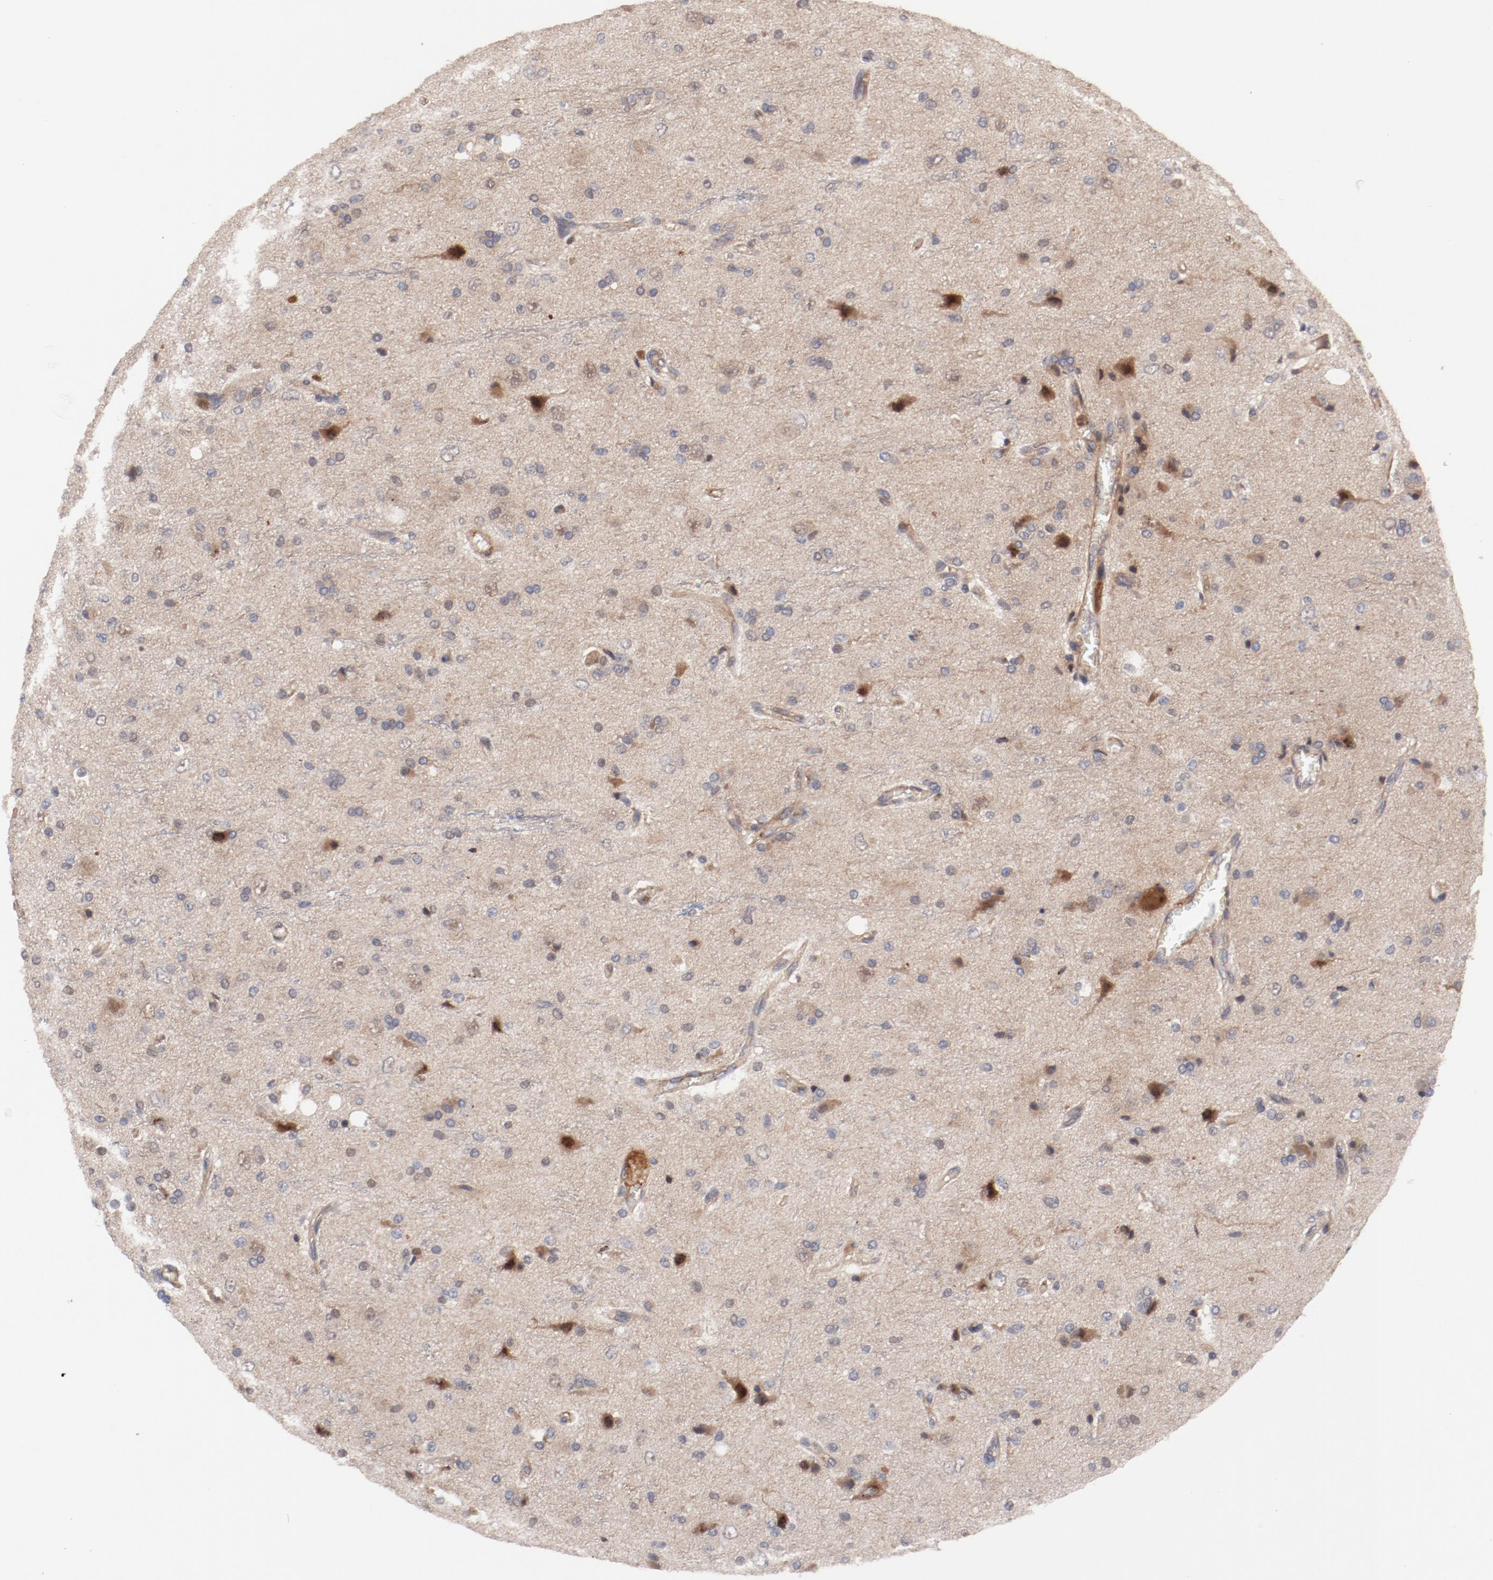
{"staining": {"intensity": "moderate", "quantity": ">75%", "location": "cytoplasmic/membranous"}, "tissue": "glioma", "cell_type": "Tumor cells", "image_type": "cancer", "snomed": [{"axis": "morphology", "description": "Glioma, malignant, High grade"}, {"axis": "topography", "description": "Brain"}], "caption": "Moderate cytoplasmic/membranous protein positivity is identified in approximately >75% of tumor cells in malignant glioma (high-grade).", "gene": "GUF1", "patient": {"sex": "male", "age": 47}}